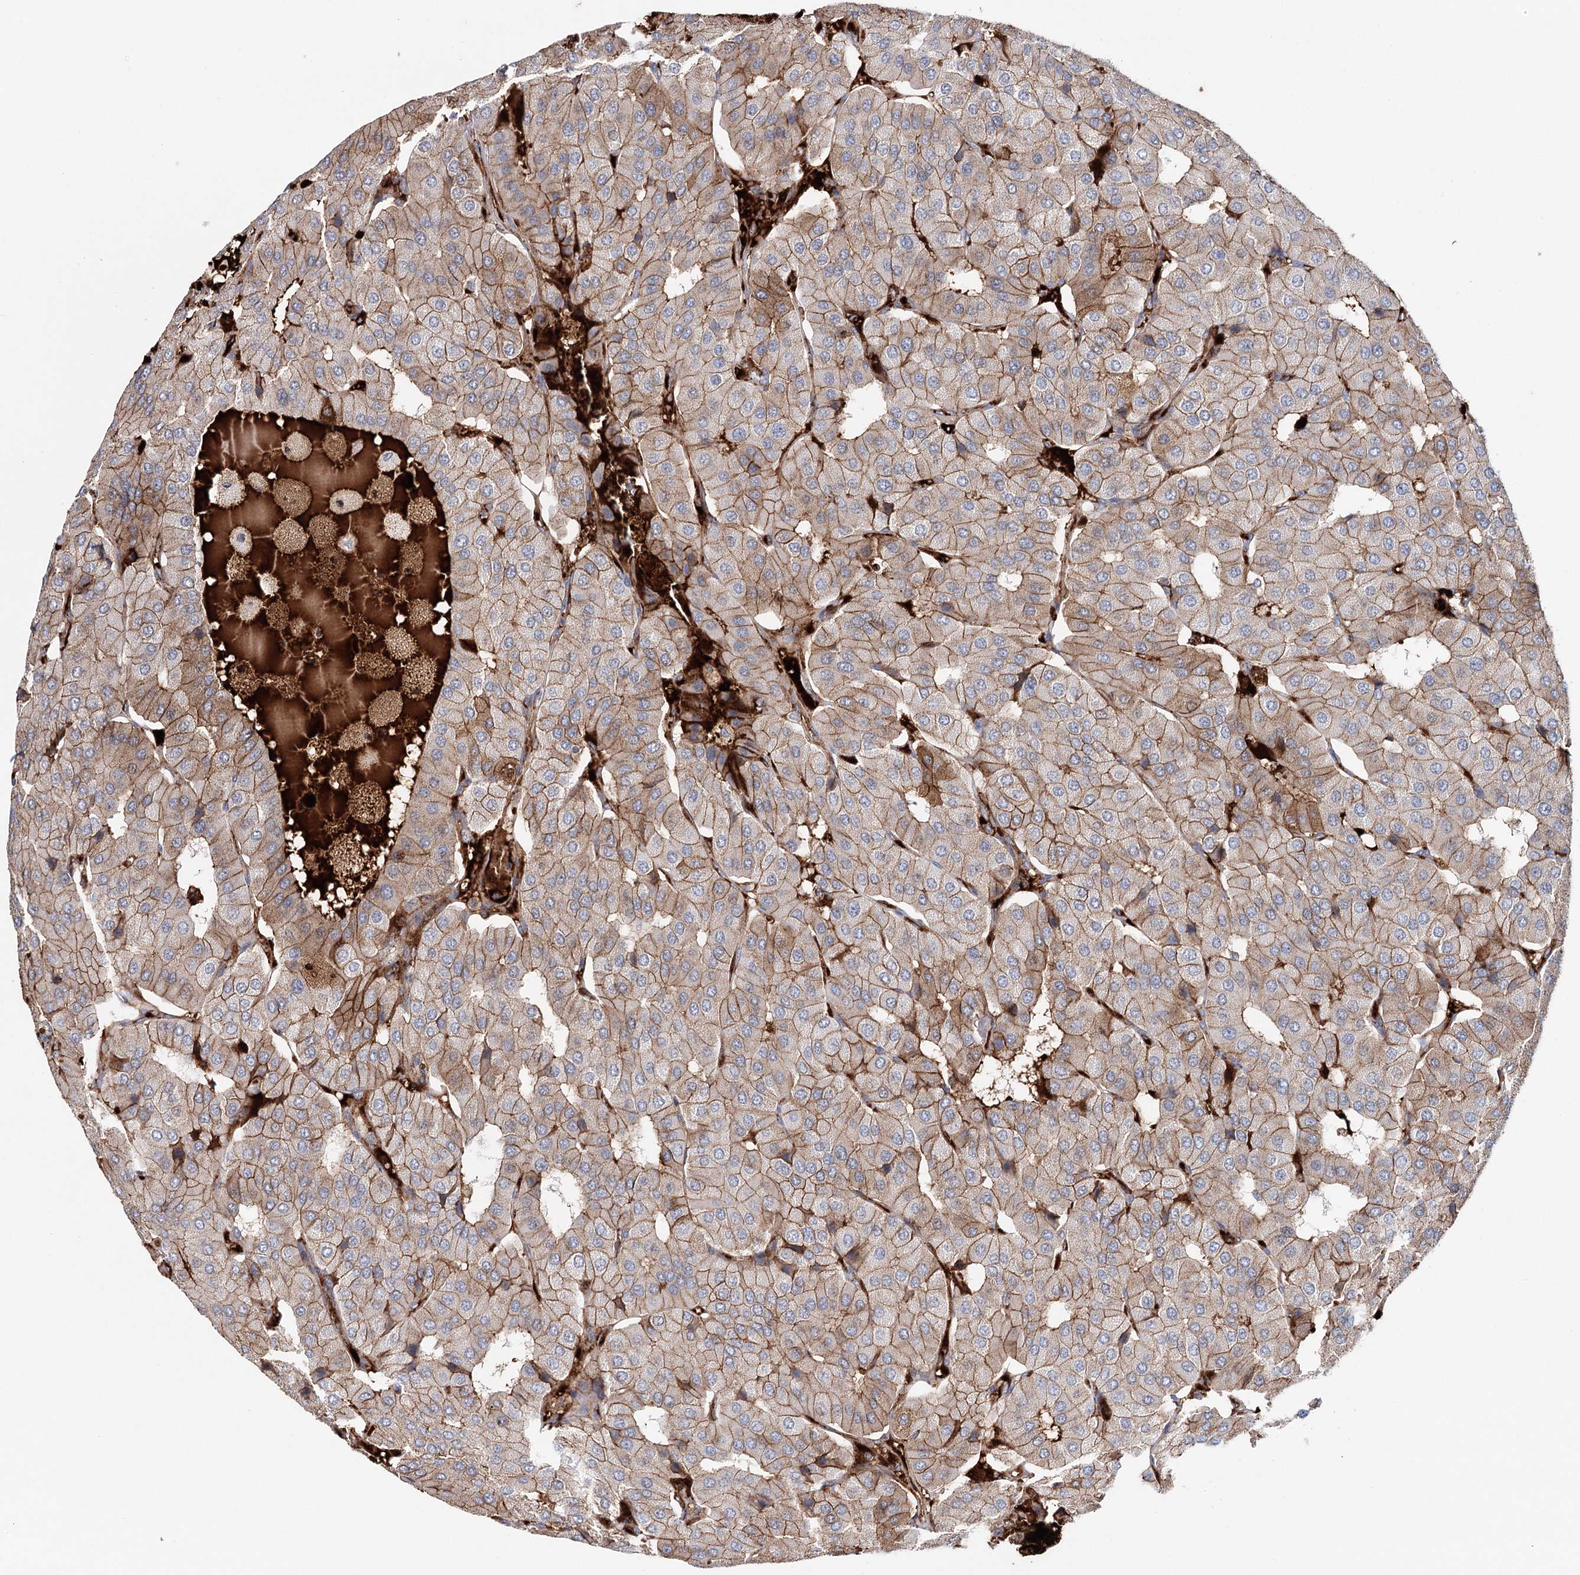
{"staining": {"intensity": "moderate", "quantity": ">75%", "location": "cytoplasmic/membranous"}, "tissue": "parathyroid gland", "cell_type": "Glandular cells", "image_type": "normal", "snomed": [{"axis": "morphology", "description": "Normal tissue, NOS"}, {"axis": "morphology", "description": "Adenoma, NOS"}, {"axis": "topography", "description": "Parathyroid gland"}], "caption": "Immunohistochemistry (IHC) photomicrograph of benign parathyroid gland: human parathyroid gland stained using IHC shows medium levels of moderate protein expression localized specifically in the cytoplasmic/membranous of glandular cells, appearing as a cytoplasmic/membranous brown color.", "gene": "PKP4", "patient": {"sex": "female", "age": 86}}